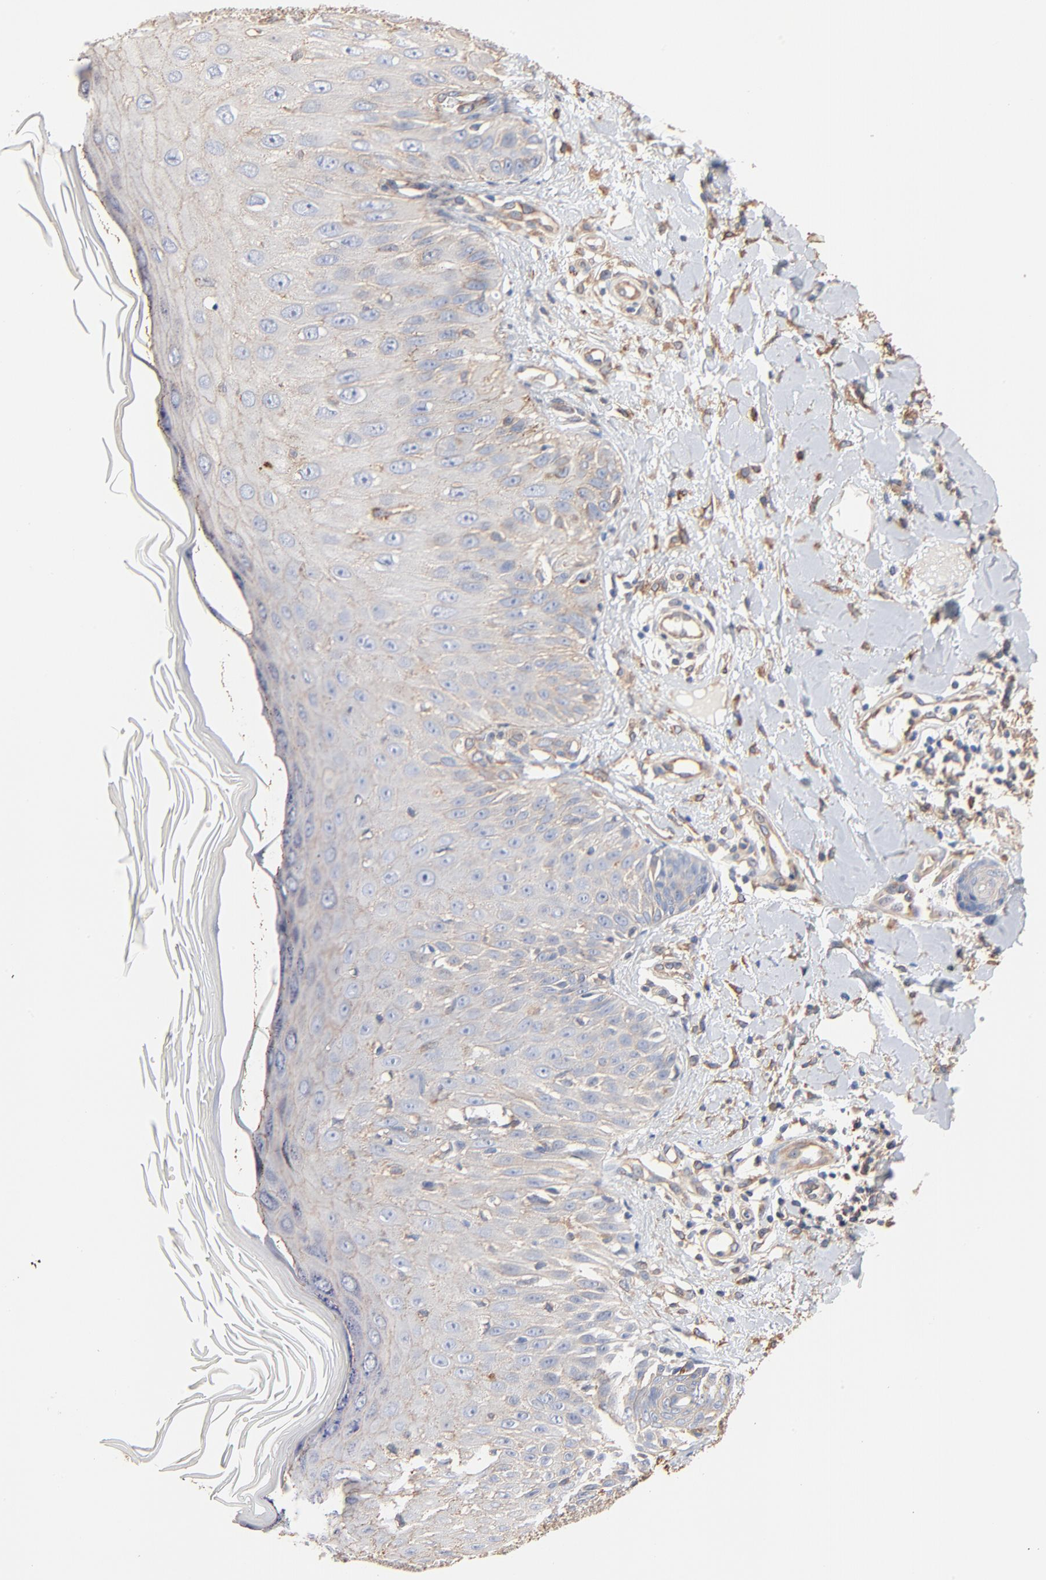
{"staining": {"intensity": "negative", "quantity": "none", "location": "none"}, "tissue": "skin cancer", "cell_type": "Tumor cells", "image_type": "cancer", "snomed": [{"axis": "morphology", "description": "Squamous cell carcinoma, NOS"}, {"axis": "topography", "description": "Skin"}], "caption": "This is an immunohistochemistry (IHC) photomicrograph of human skin squamous cell carcinoma. There is no expression in tumor cells.", "gene": "ABCD4", "patient": {"sex": "male", "age": 24}}